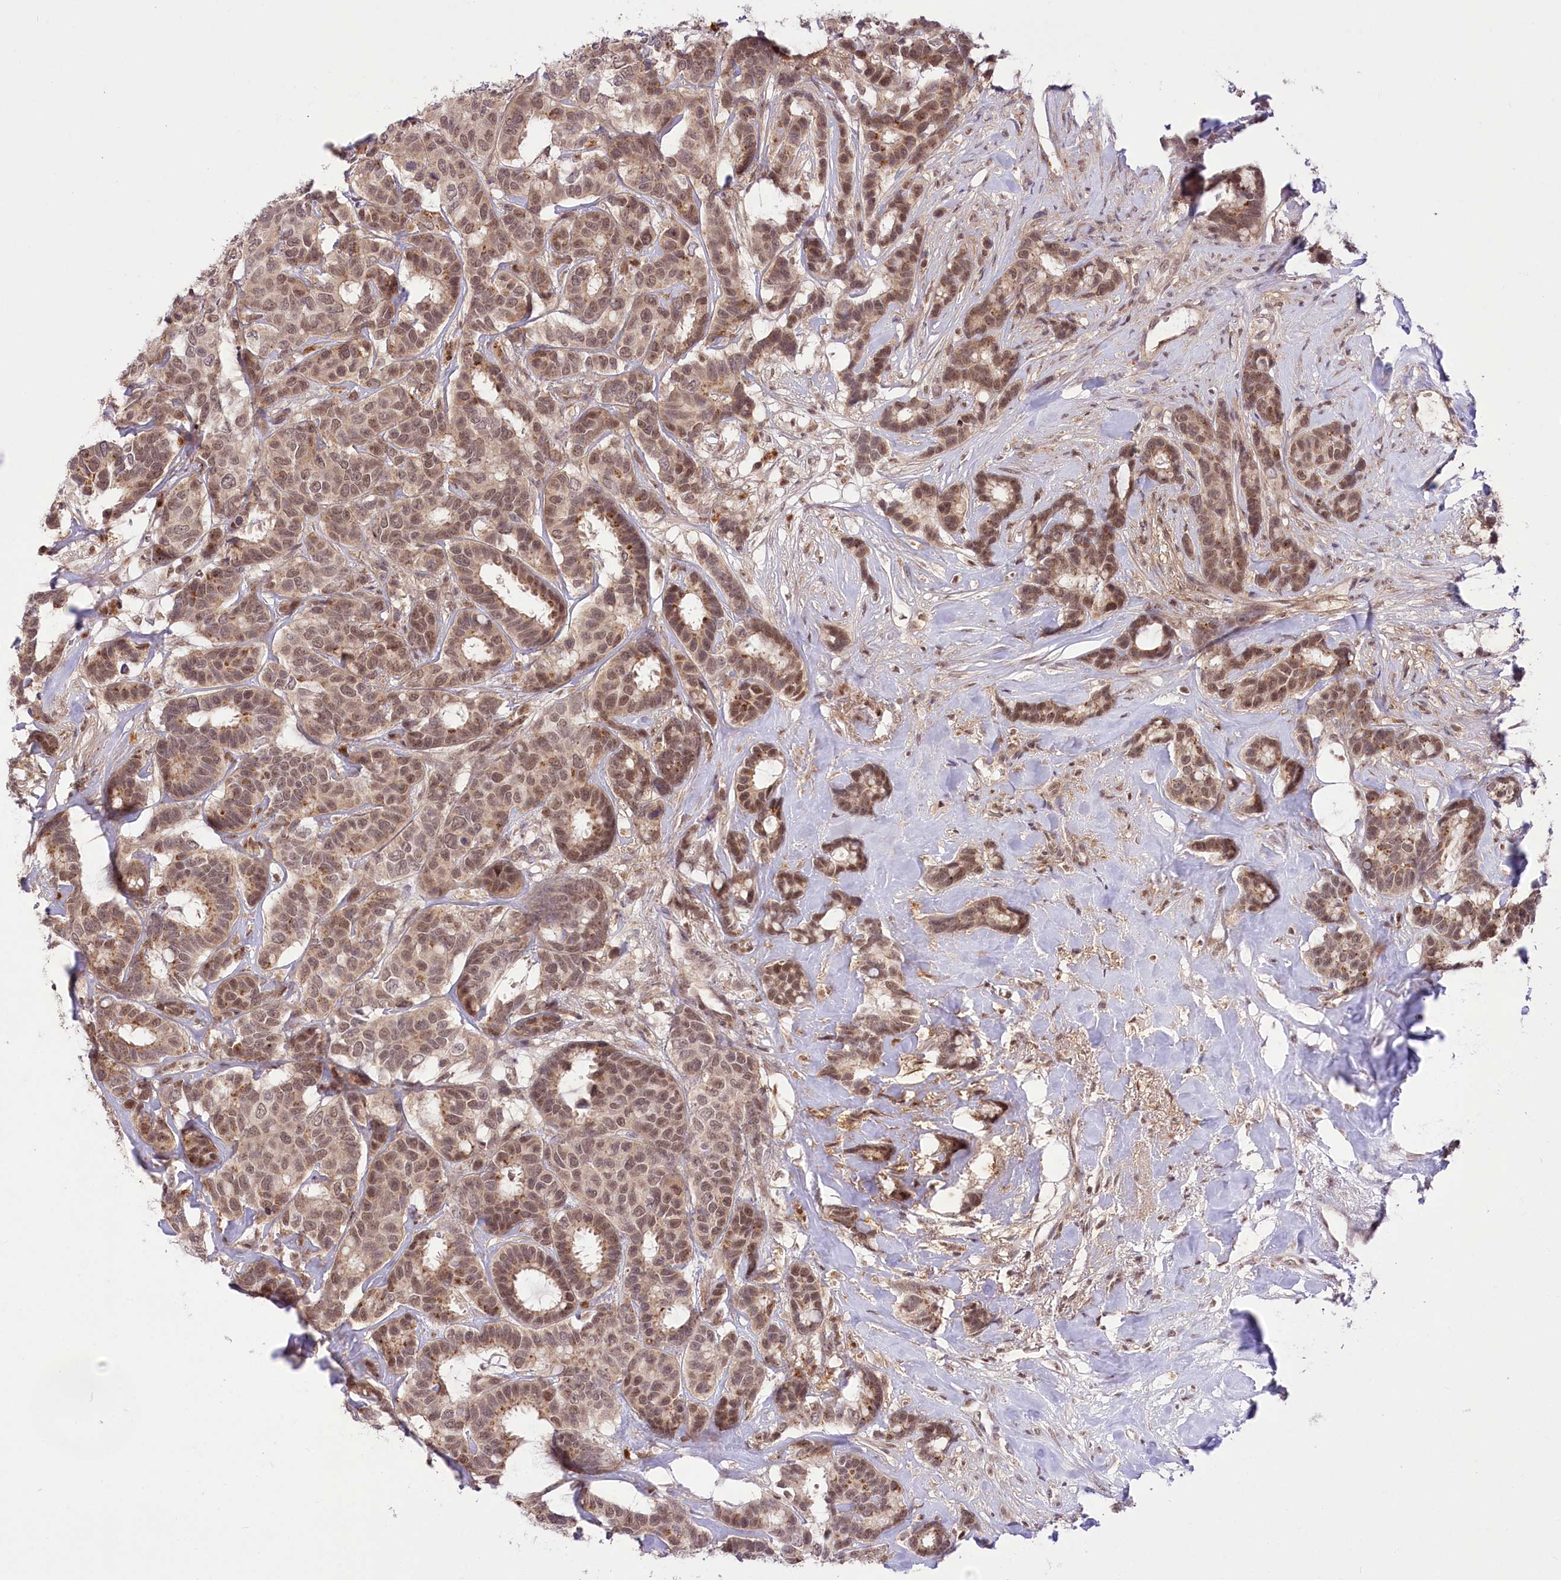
{"staining": {"intensity": "moderate", "quantity": ">75%", "location": "nuclear"}, "tissue": "breast cancer", "cell_type": "Tumor cells", "image_type": "cancer", "snomed": [{"axis": "morphology", "description": "Duct carcinoma"}, {"axis": "topography", "description": "Breast"}], "caption": "Protein staining demonstrates moderate nuclear staining in about >75% of tumor cells in intraductal carcinoma (breast).", "gene": "ZMAT2", "patient": {"sex": "female", "age": 87}}